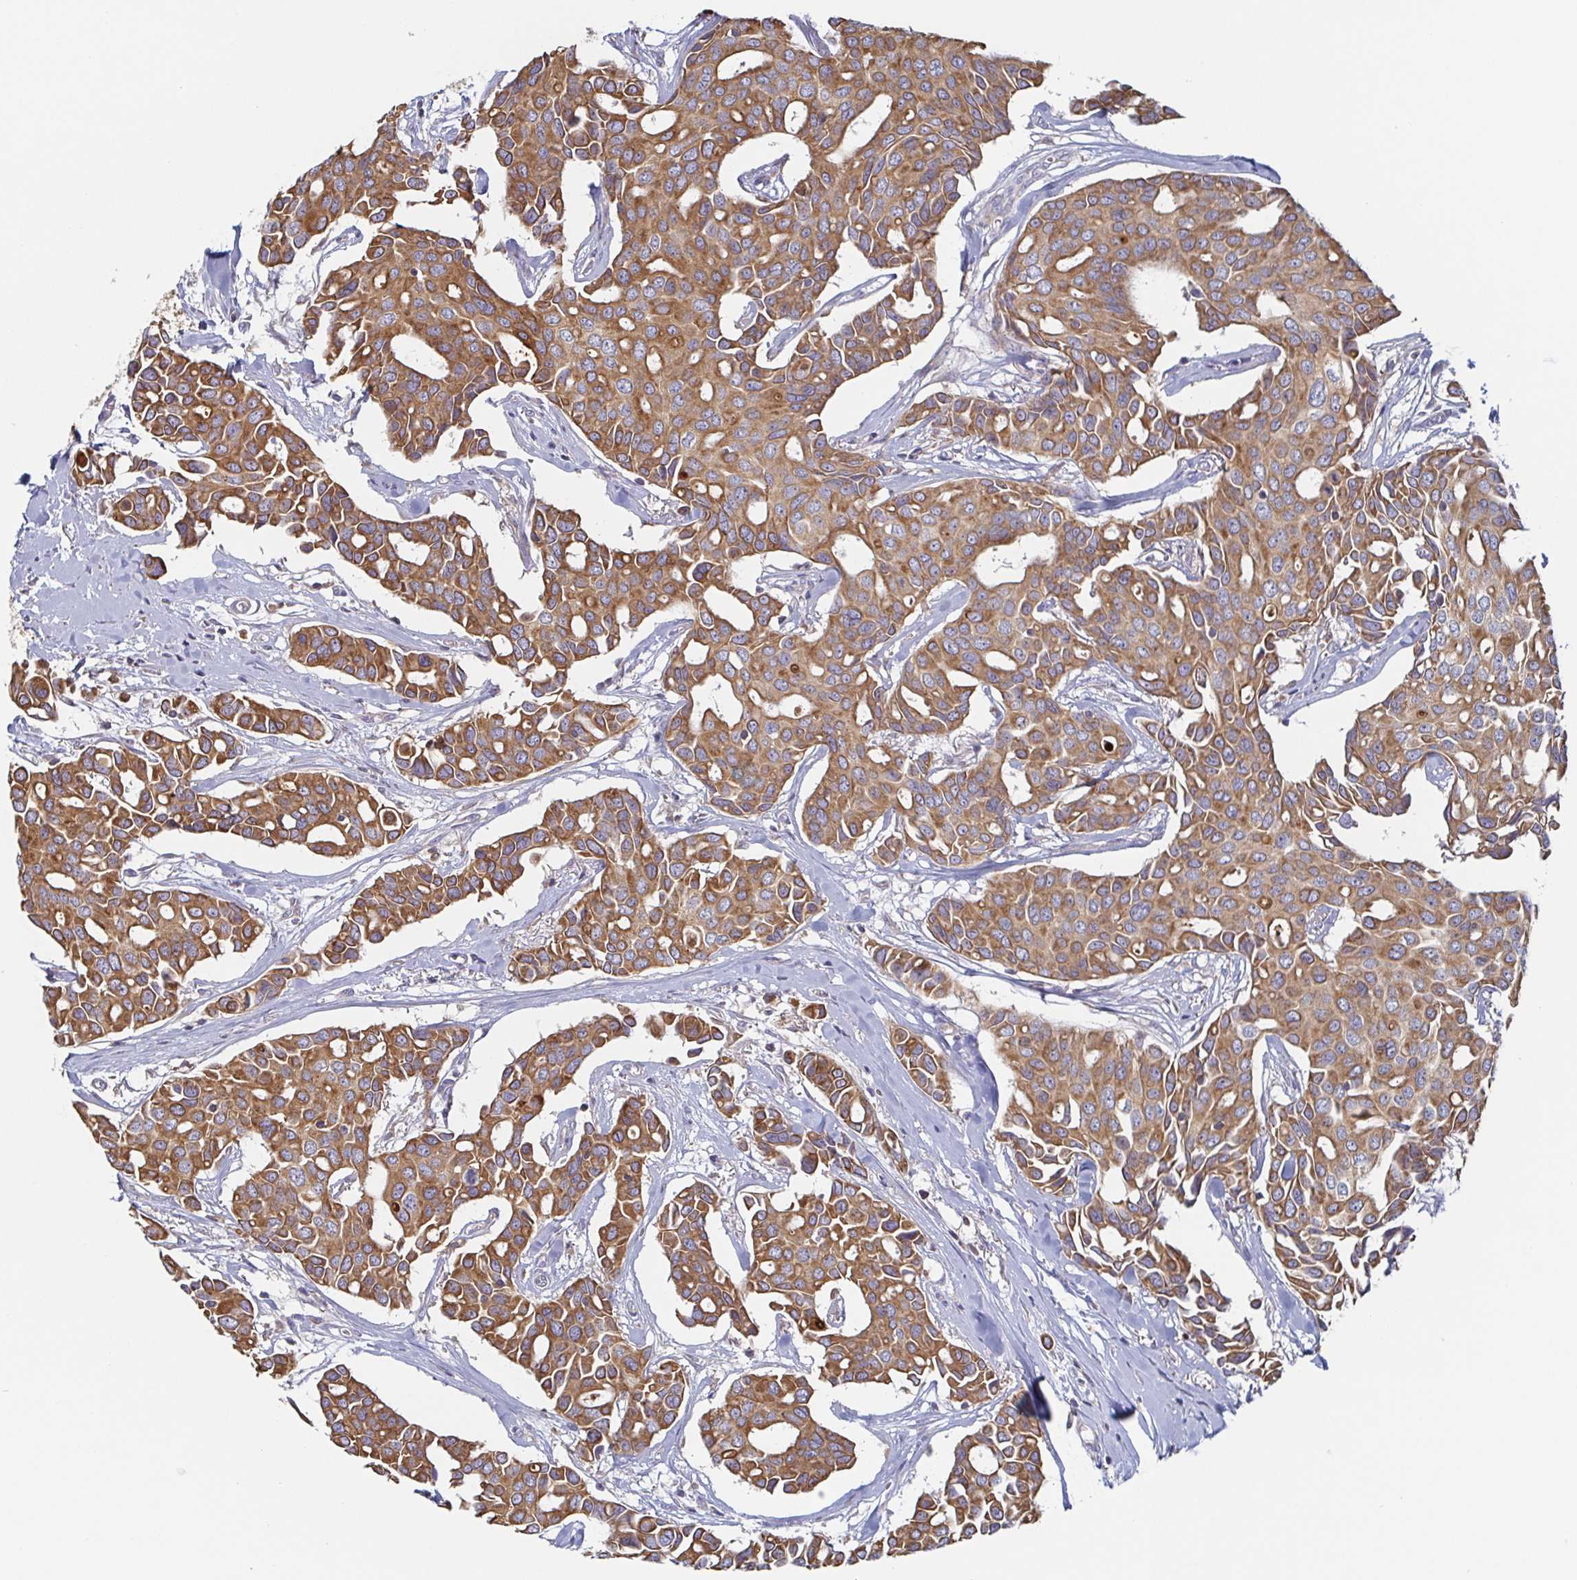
{"staining": {"intensity": "moderate", "quantity": ">75%", "location": "cytoplasmic/membranous"}, "tissue": "breast cancer", "cell_type": "Tumor cells", "image_type": "cancer", "snomed": [{"axis": "morphology", "description": "Duct carcinoma"}, {"axis": "topography", "description": "Breast"}], "caption": "Breast cancer (invasive ductal carcinoma) stained for a protein (brown) reveals moderate cytoplasmic/membranous positive expression in about >75% of tumor cells.", "gene": "TUFT1", "patient": {"sex": "female", "age": 54}}